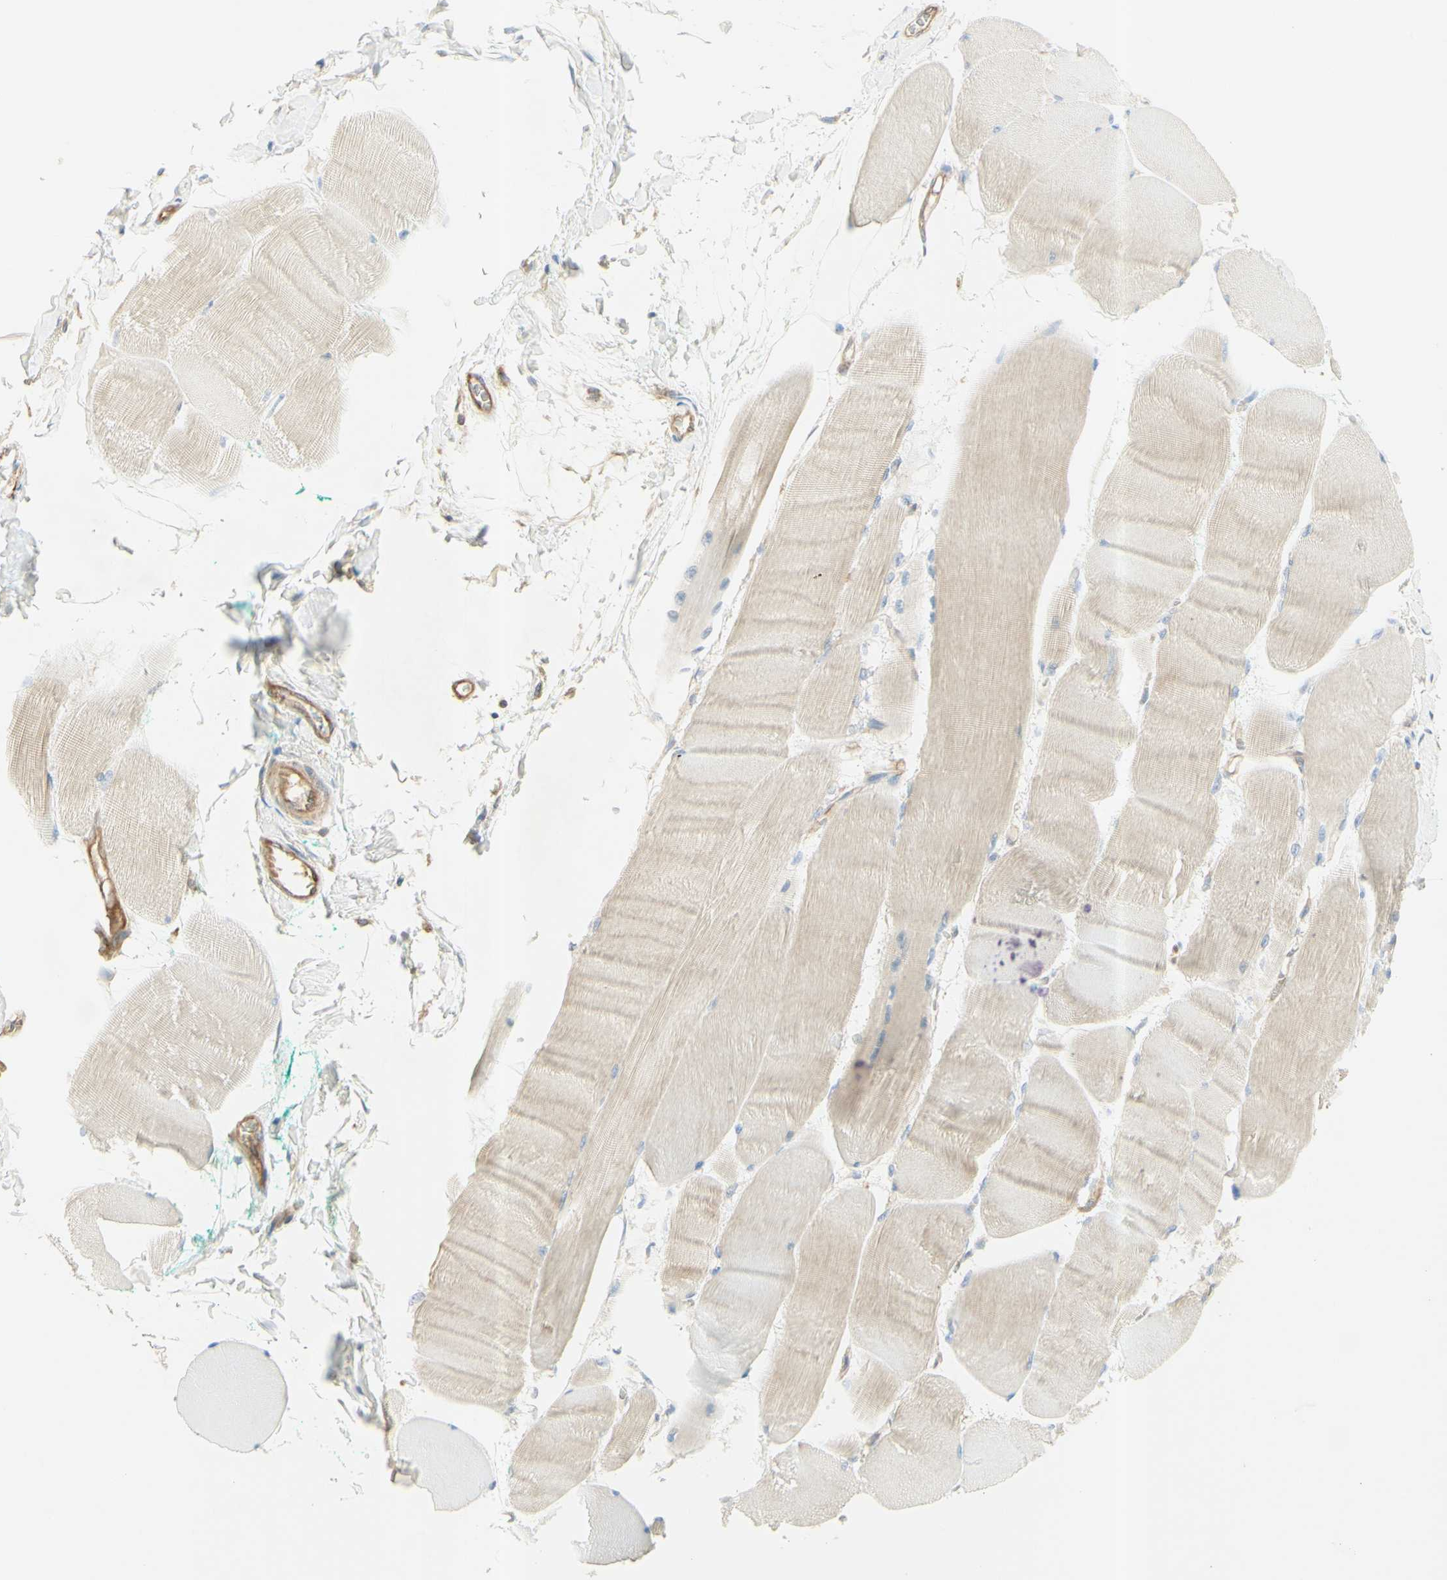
{"staining": {"intensity": "weak", "quantity": ">75%", "location": "cytoplasmic/membranous"}, "tissue": "skeletal muscle", "cell_type": "Myocytes", "image_type": "normal", "snomed": [{"axis": "morphology", "description": "Normal tissue, NOS"}, {"axis": "morphology", "description": "Squamous cell carcinoma, NOS"}, {"axis": "topography", "description": "Skeletal muscle"}], "caption": "Myocytes exhibit low levels of weak cytoplasmic/membranous staining in approximately >75% of cells in unremarkable skeletal muscle.", "gene": "IKBKG", "patient": {"sex": "male", "age": 51}}